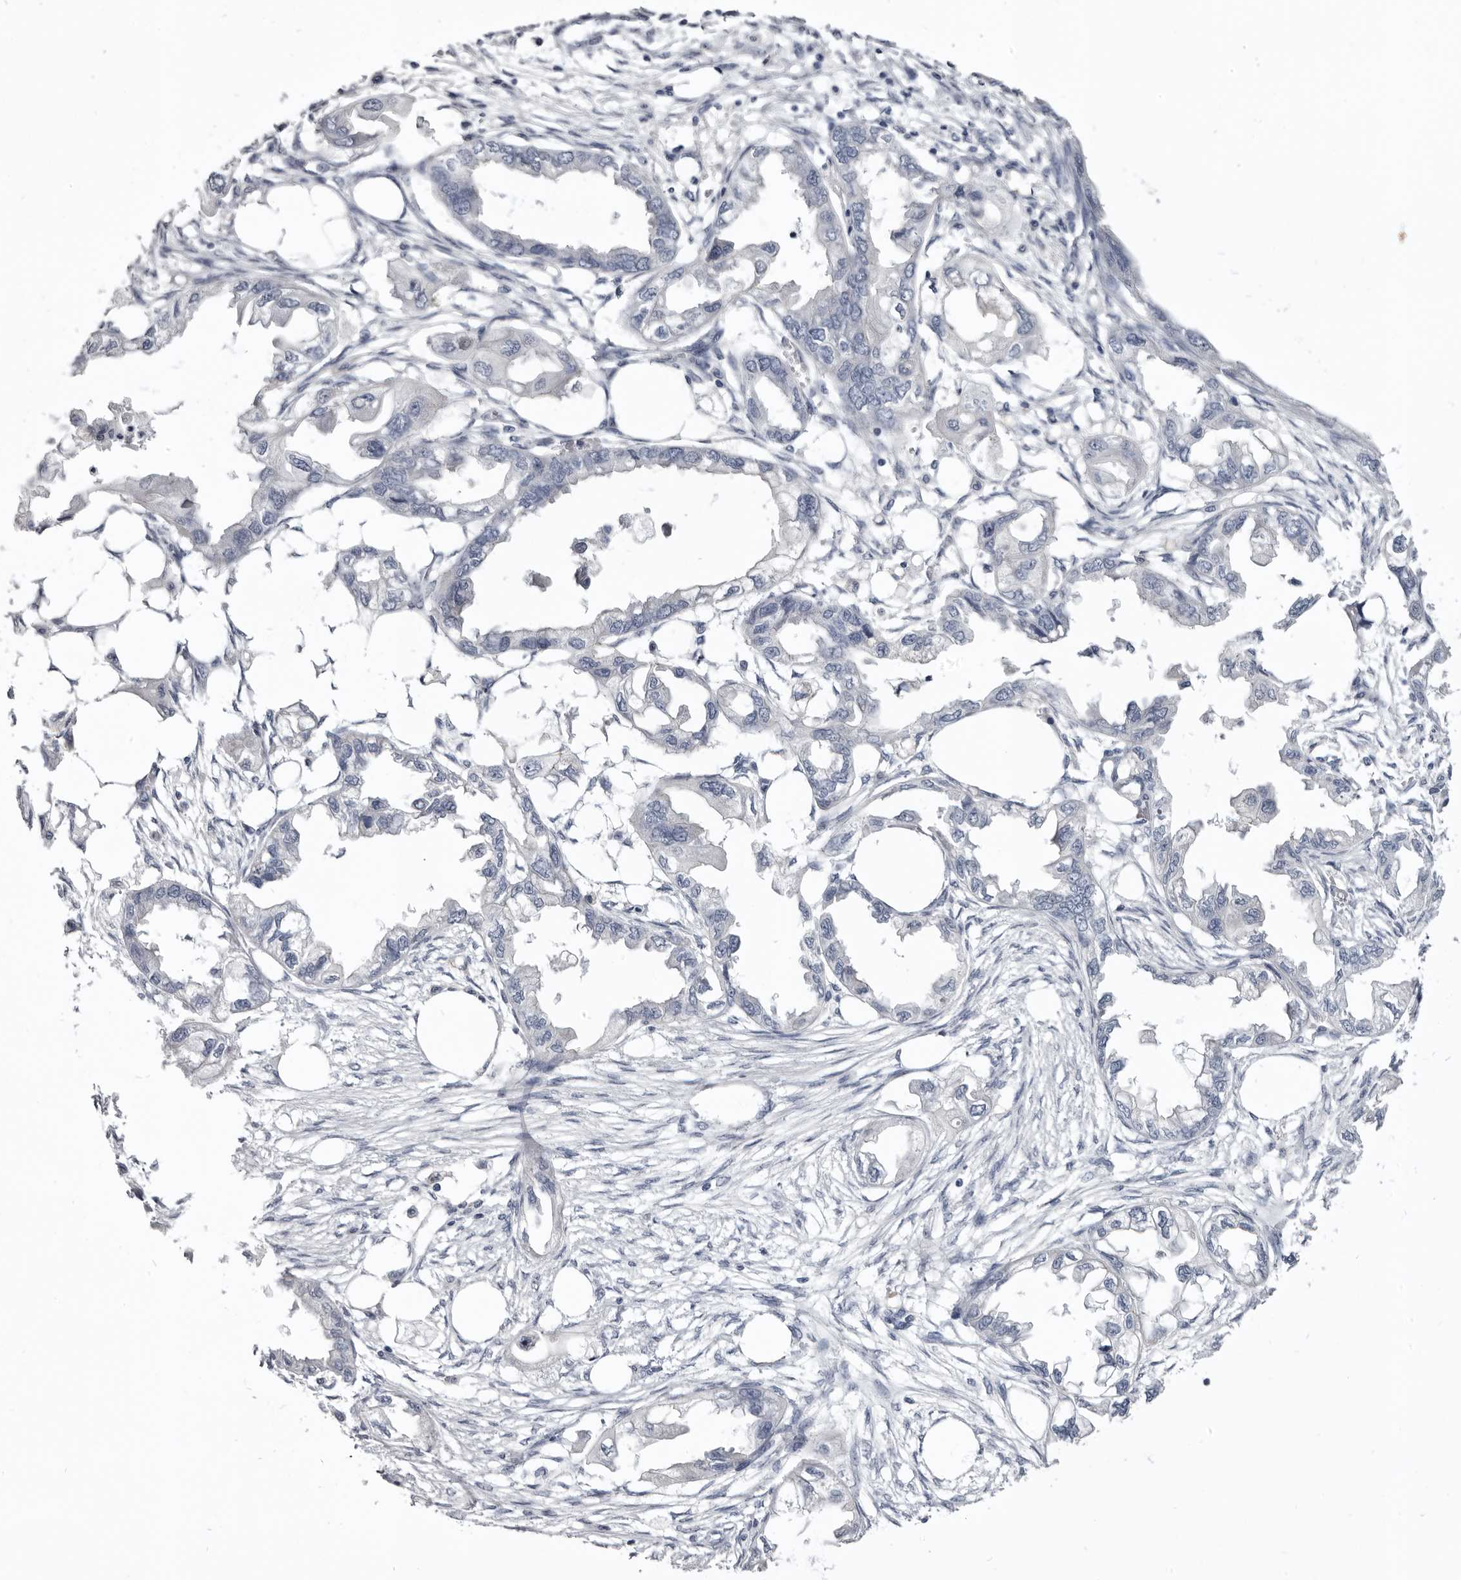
{"staining": {"intensity": "negative", "quantity": "none", "location": "none"}, "tissue": "endometrial cancer", "cell_type": "Tumor cells", "image_type": "cancer", "snomed": [{"axis": "morphology", "description": "Adenocarcinoma, NOS"}, {"axis": "morphology", "description": "Adenocarcinoma, metastatic, NOS"}, {"axis": "topography", "description": "Adipose tissue"}, {"axis": "topography", "description": "Endometrium"}], "caption": "This is an IHC histopathology image of human endometrial cancer (adenocarcinoma). There is no expression in tumor cells.", "gene": "CGN", "patient": {"sex": "female", "age": 67}}